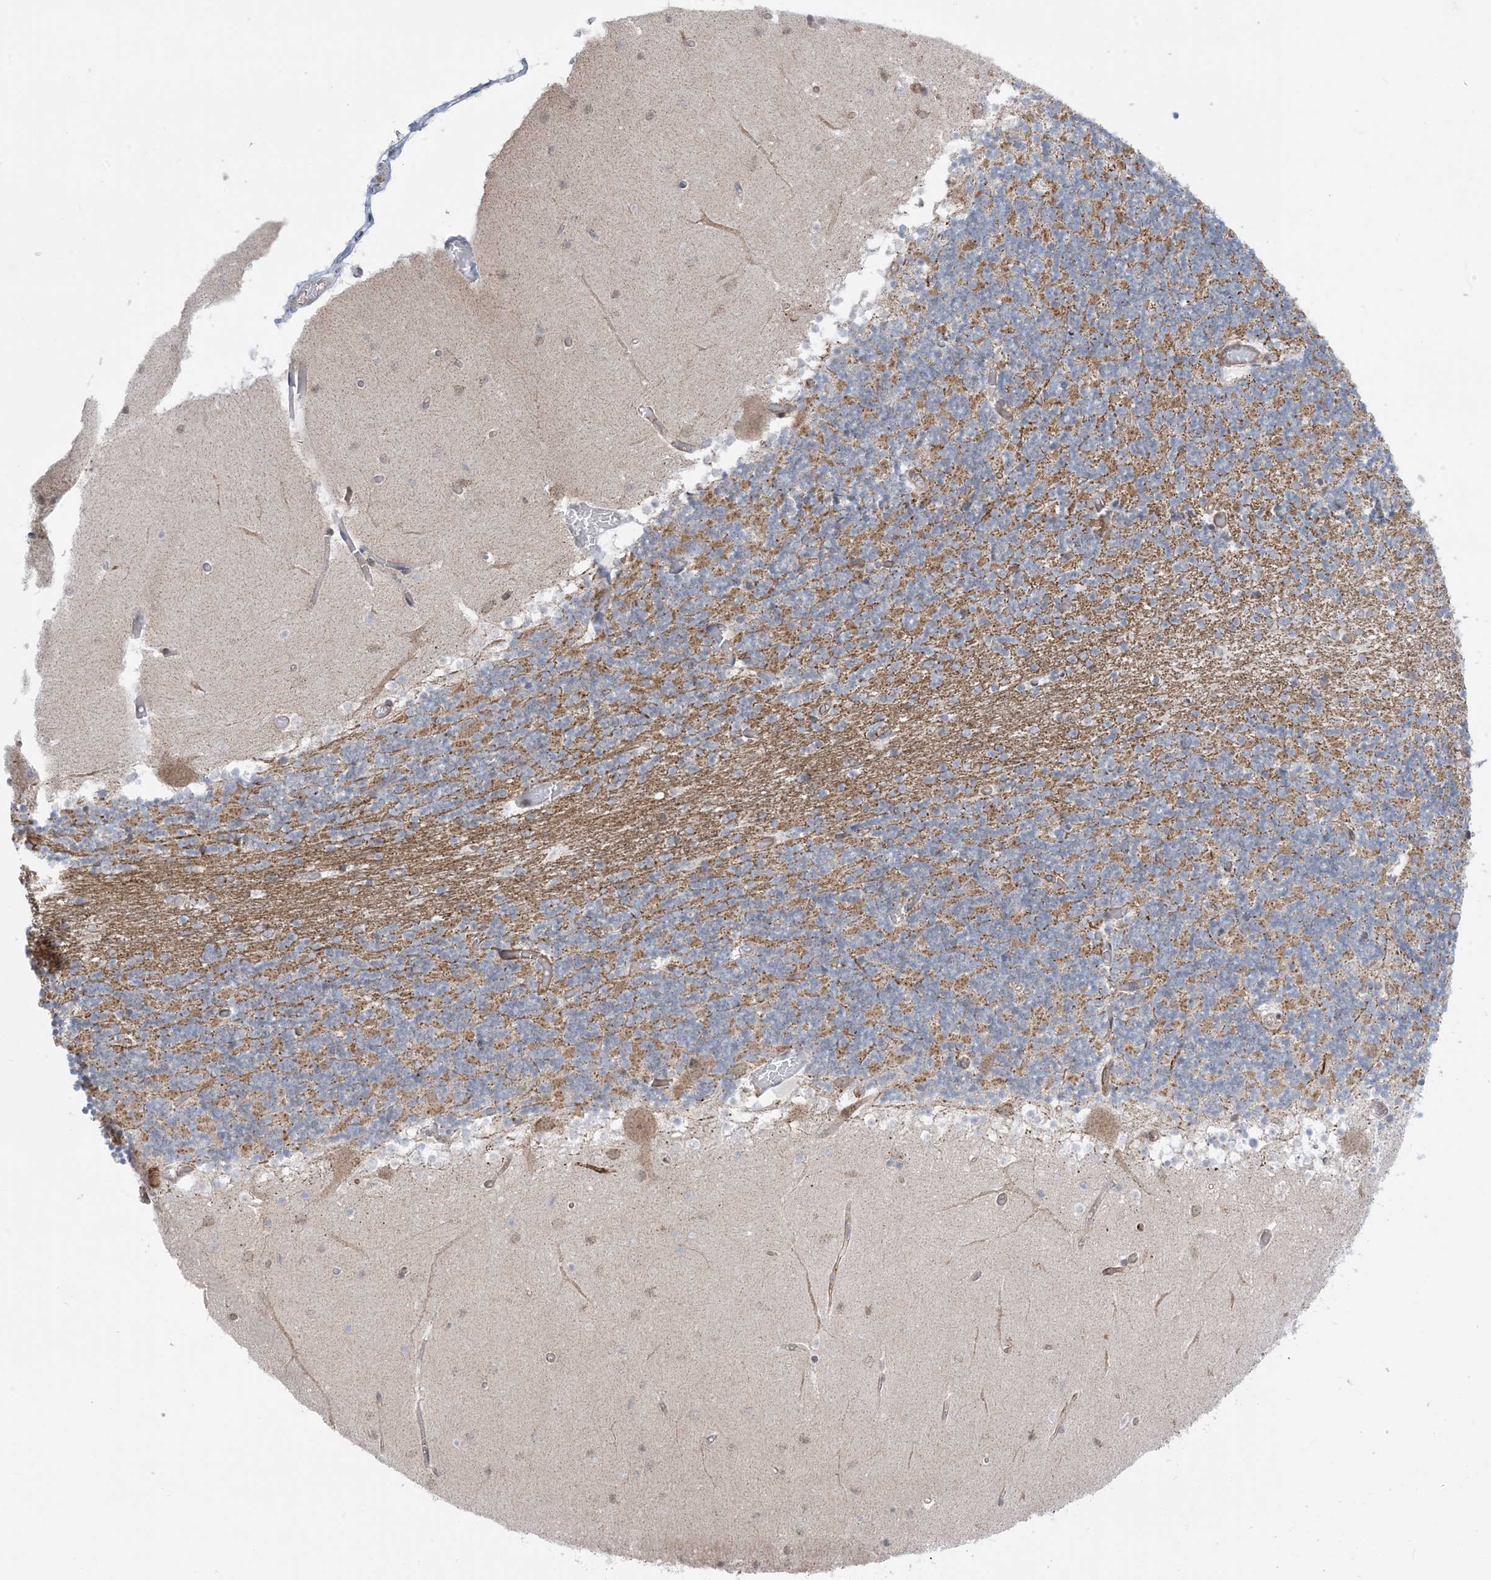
{"staining": {"intensity": "moderate", "quantity": "25%-75%", "location": "cytoplasmic/membranous"}, "tissue": "cerebellum", "cell_type": "Cells in granular layer", "image_type": "normal", "snomed": [{"axis": "morphology", "description": "Normal tissue, NOS"}, {"axis": "topography", "description": "Cerebellum"}], "caption": "Protein expression by IHC shows moderate cytoplasmic/membranous positivity in approximately 25%-75% of cells in granular layer in benign cerebellum.", "gene": "CASP4", "patient": {"sex": "female", "age": 28}}